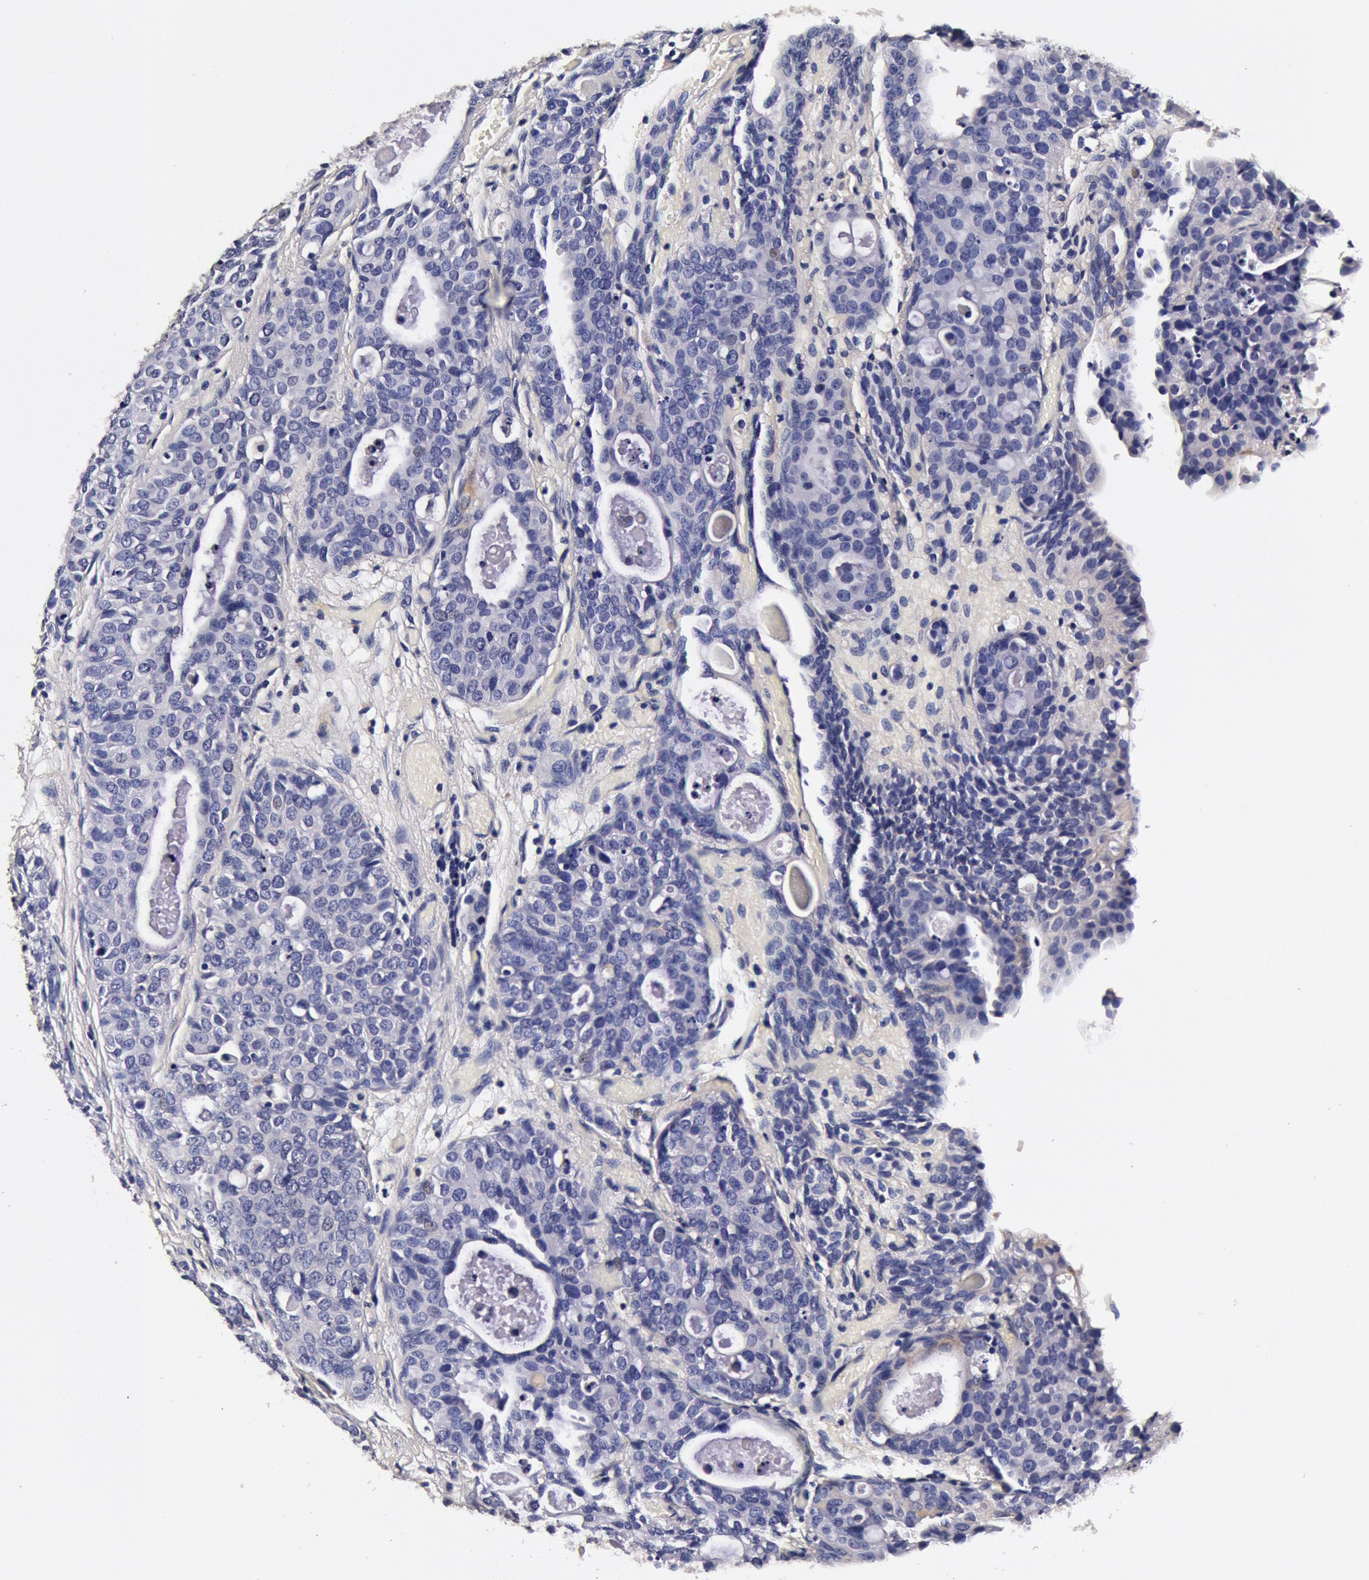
{"staining": {"intensity": "weak", "quantity": "<25%", "location": "cytoplasmic/membranous"}, "tissue": "urothelial cancer", "cell_type": "Tumor cells", "image_type": "cancer", "snomed": [{"axis": "morphology", "description": "Urothelial carcinoma, High grade"}, {"axis": "topography", "description": "Urinary bladder"}], "caption": "A histopathology image of urothelial cancer stained for a protein demonstrates no brown staining in tumor cells.", "gene": "CCDC22", "patient": {"sex": "male", "age": 78}}